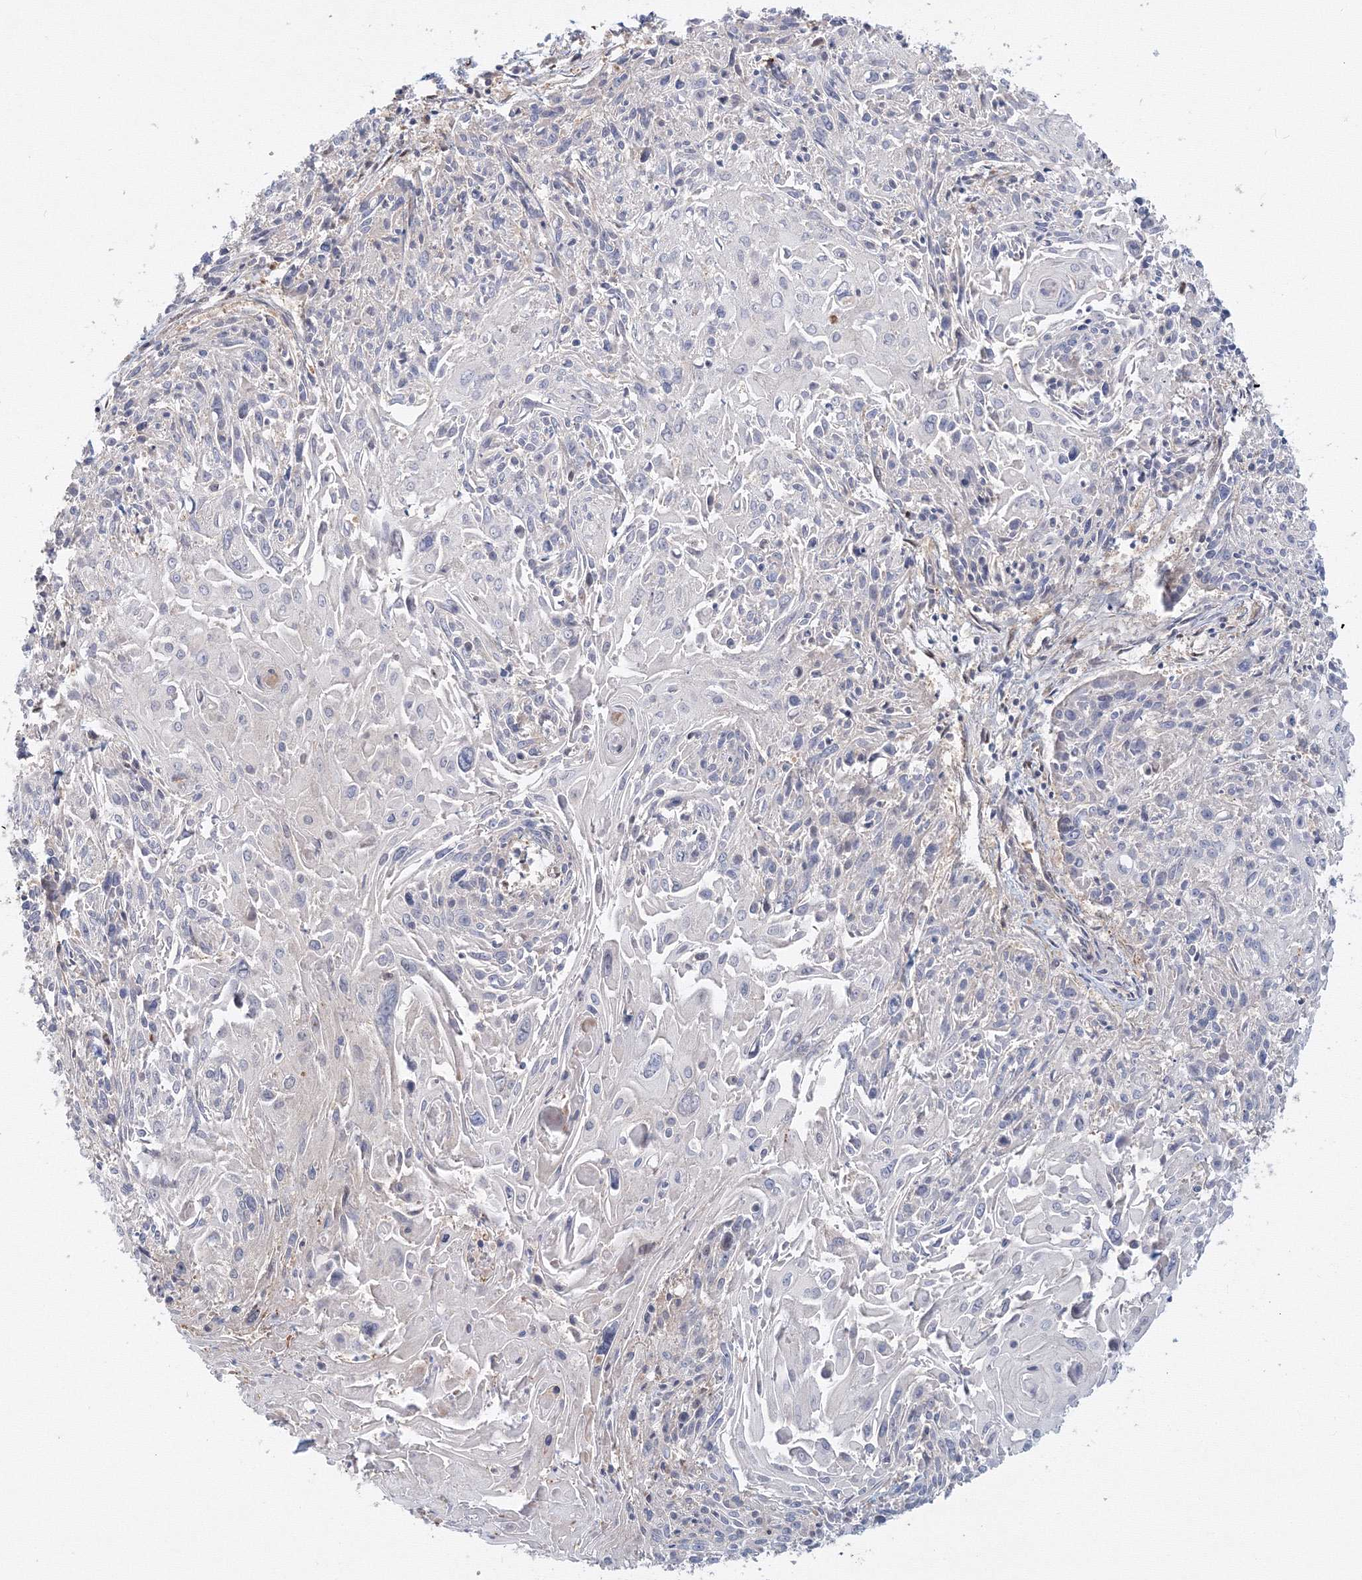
{"staining": {"intensity": "negative", "quantity": "none", "location": "none"}, "tissue": "cervical cancer", "cell_type": "Tumor cells", "image_type": "cancer", "snomed": [{"axis": "morphology", "description": "Squamous cell carcinoma, NOS"}, {"axis": "topography", "description": "Cervix"}], "caption": "This histopathology image is of squamous cell carcinoma (cervical) stained with immunohistochemistry (IHC) to label a protein in brown with the nuclei are counter-stained blue. There is no staining in tumor cells.", "gene": "ARHGAP21", "patient": {"sex": "female", "age": 51}}